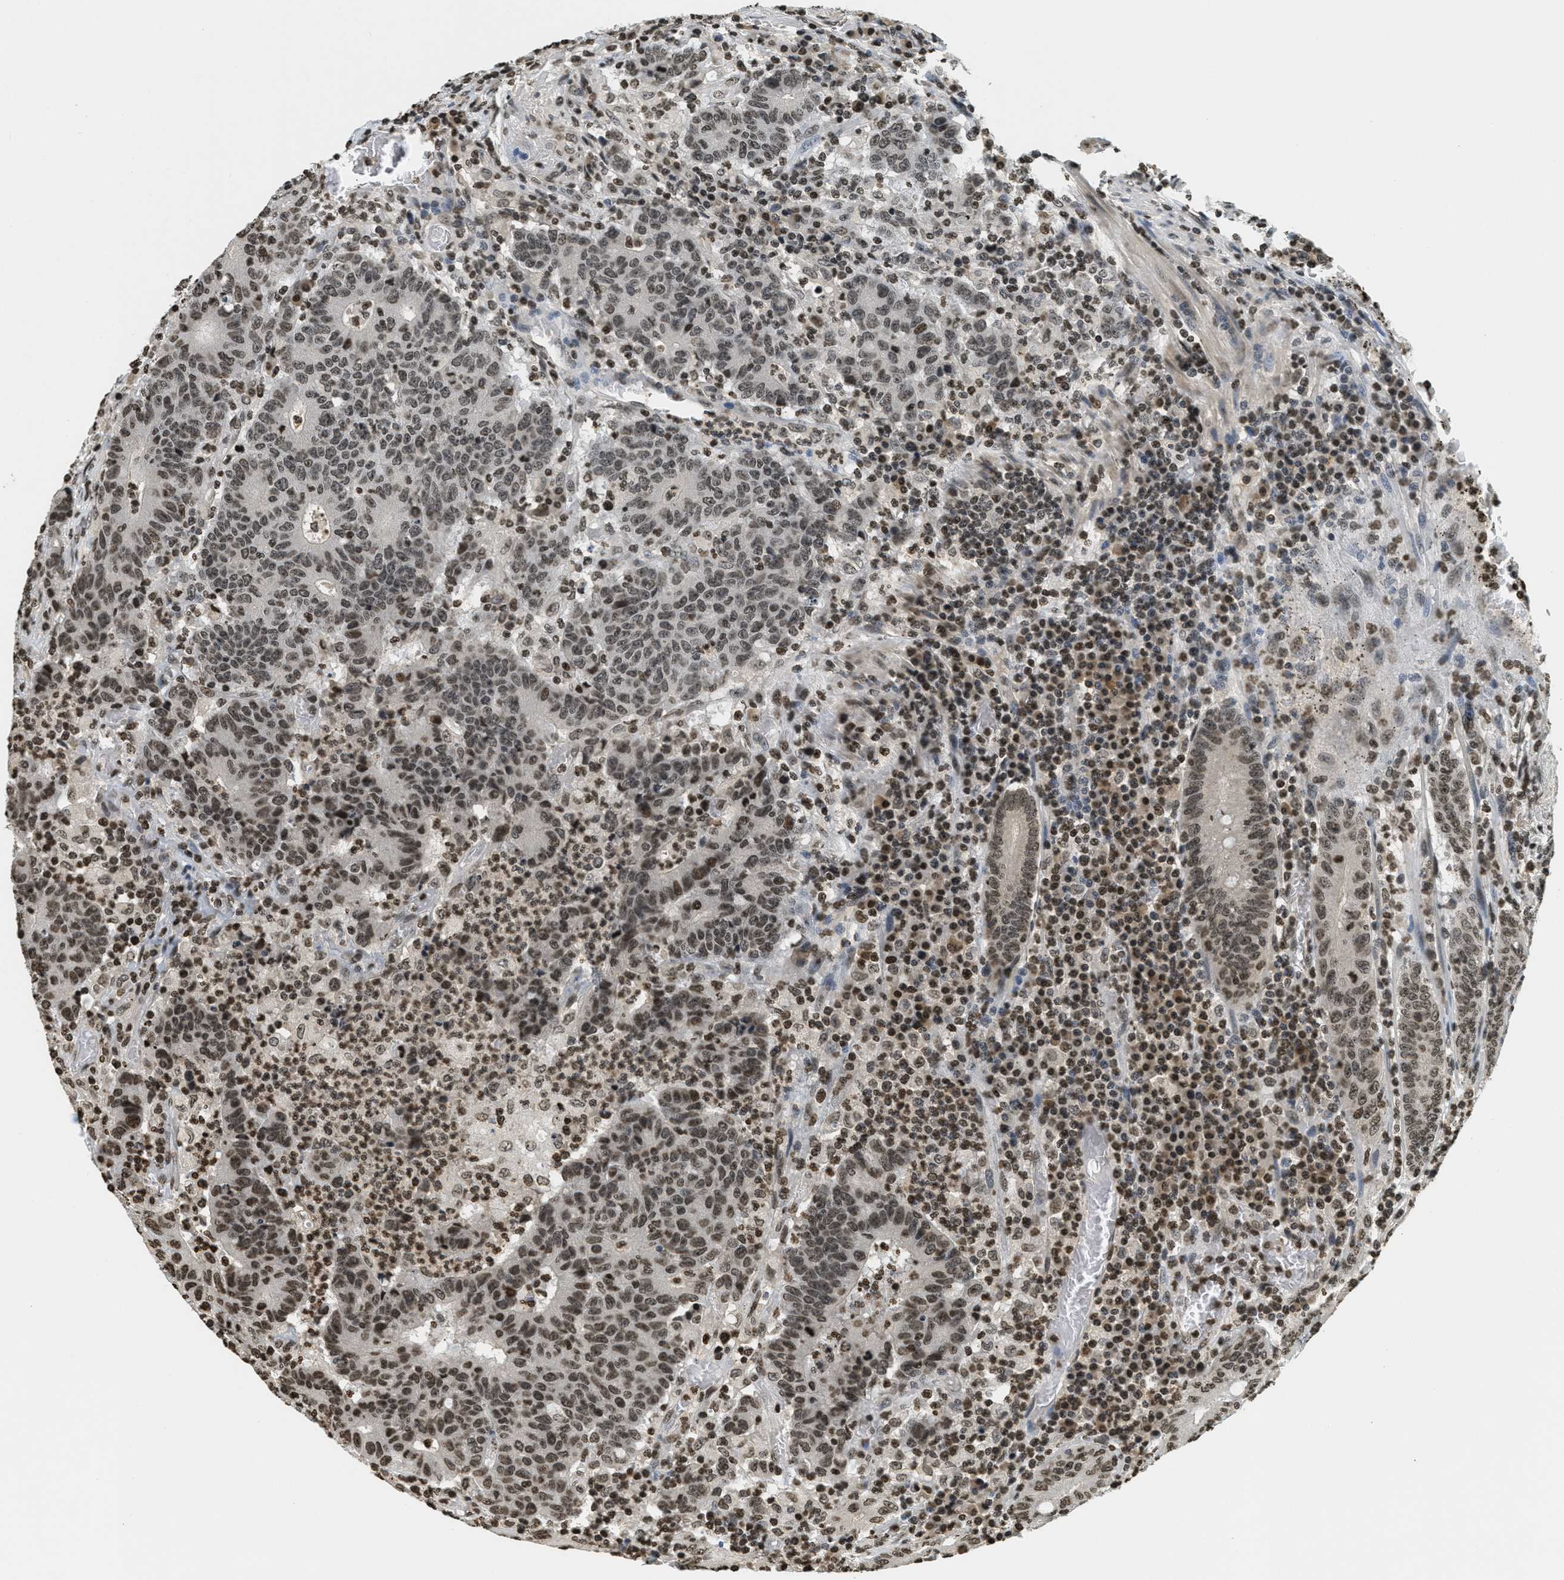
{"staining": {"intensity": "moderate", "quantity": ">75%", "location": "nuclear"}, "tissue": "colorectal cancer", "cell_type": "Tumor cells", "image_type": "cancer", "snomed": [{"axis": "morphology", "description": "Normal tissue, NOS"}, {"axis": "morphology", "description": "Adenocarcinoma, NOS"}, {"axis": "topography", "description": "Colon"}], "caption": "Immunohistochemical staining of human colorectal cancer exhibits medium levels of moderate nuclear protein positivity in approximately >75% of tumor cells.", "gene": "LDB2", "patient": {"sex": "female", "age": 75}}